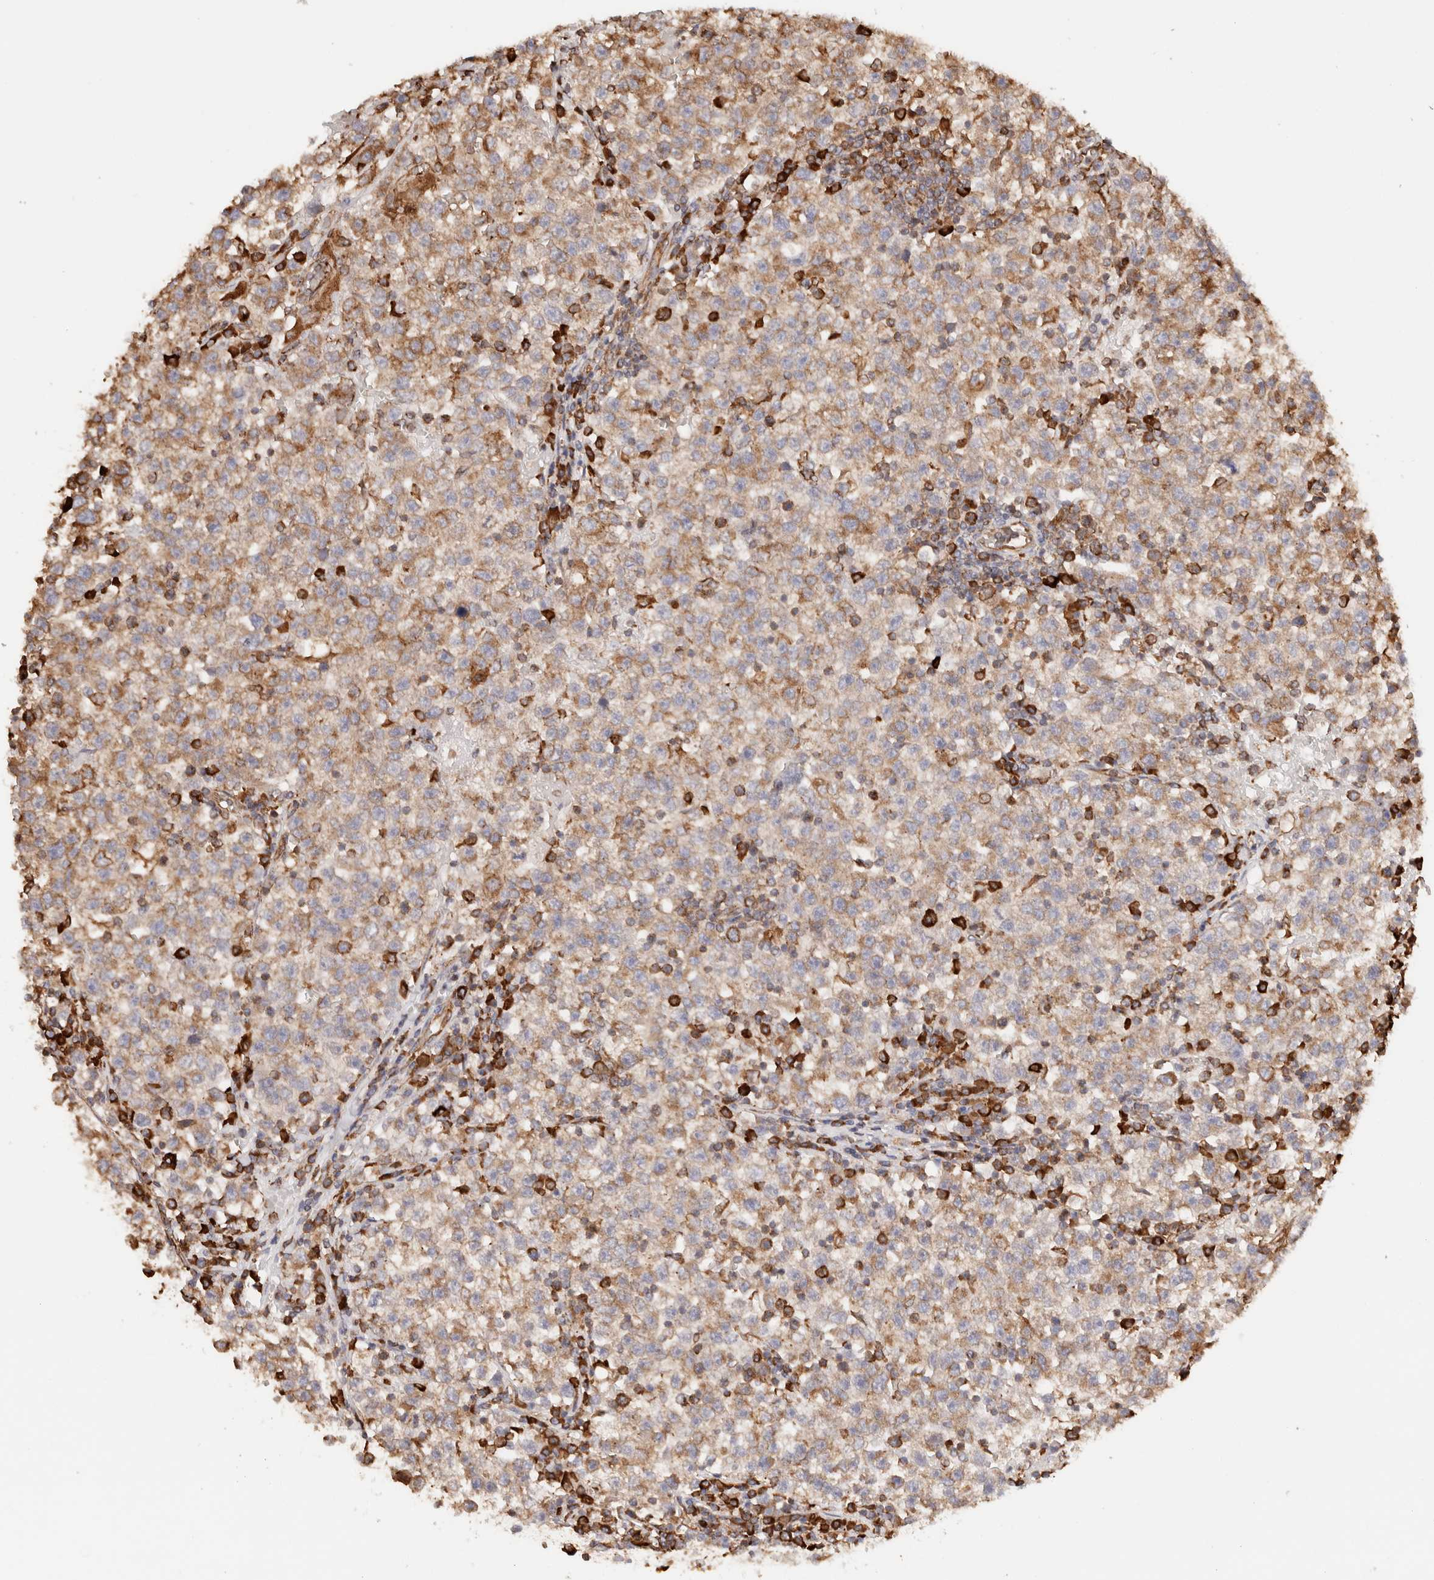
{"staining": {"intensity": "moderate", "quantity": ">75%", "location": "cytoplasmic/membranous"}, "tissue": "testis cancer", "cell_type": "Tumor cells", "image_type": "cancer", "snomed": [{"axis": "morphology", "description": "Seminoma, NOS"}, {"axis": "topography", "description": "Testis"}], "caption": "Tumor cells exhibit medium levels of moderate cytoplasmic/membranous positivity in about >75% of cells in testis seminoma.", "gene": "FER", "patient": {"sex": "male", "age": 22}}